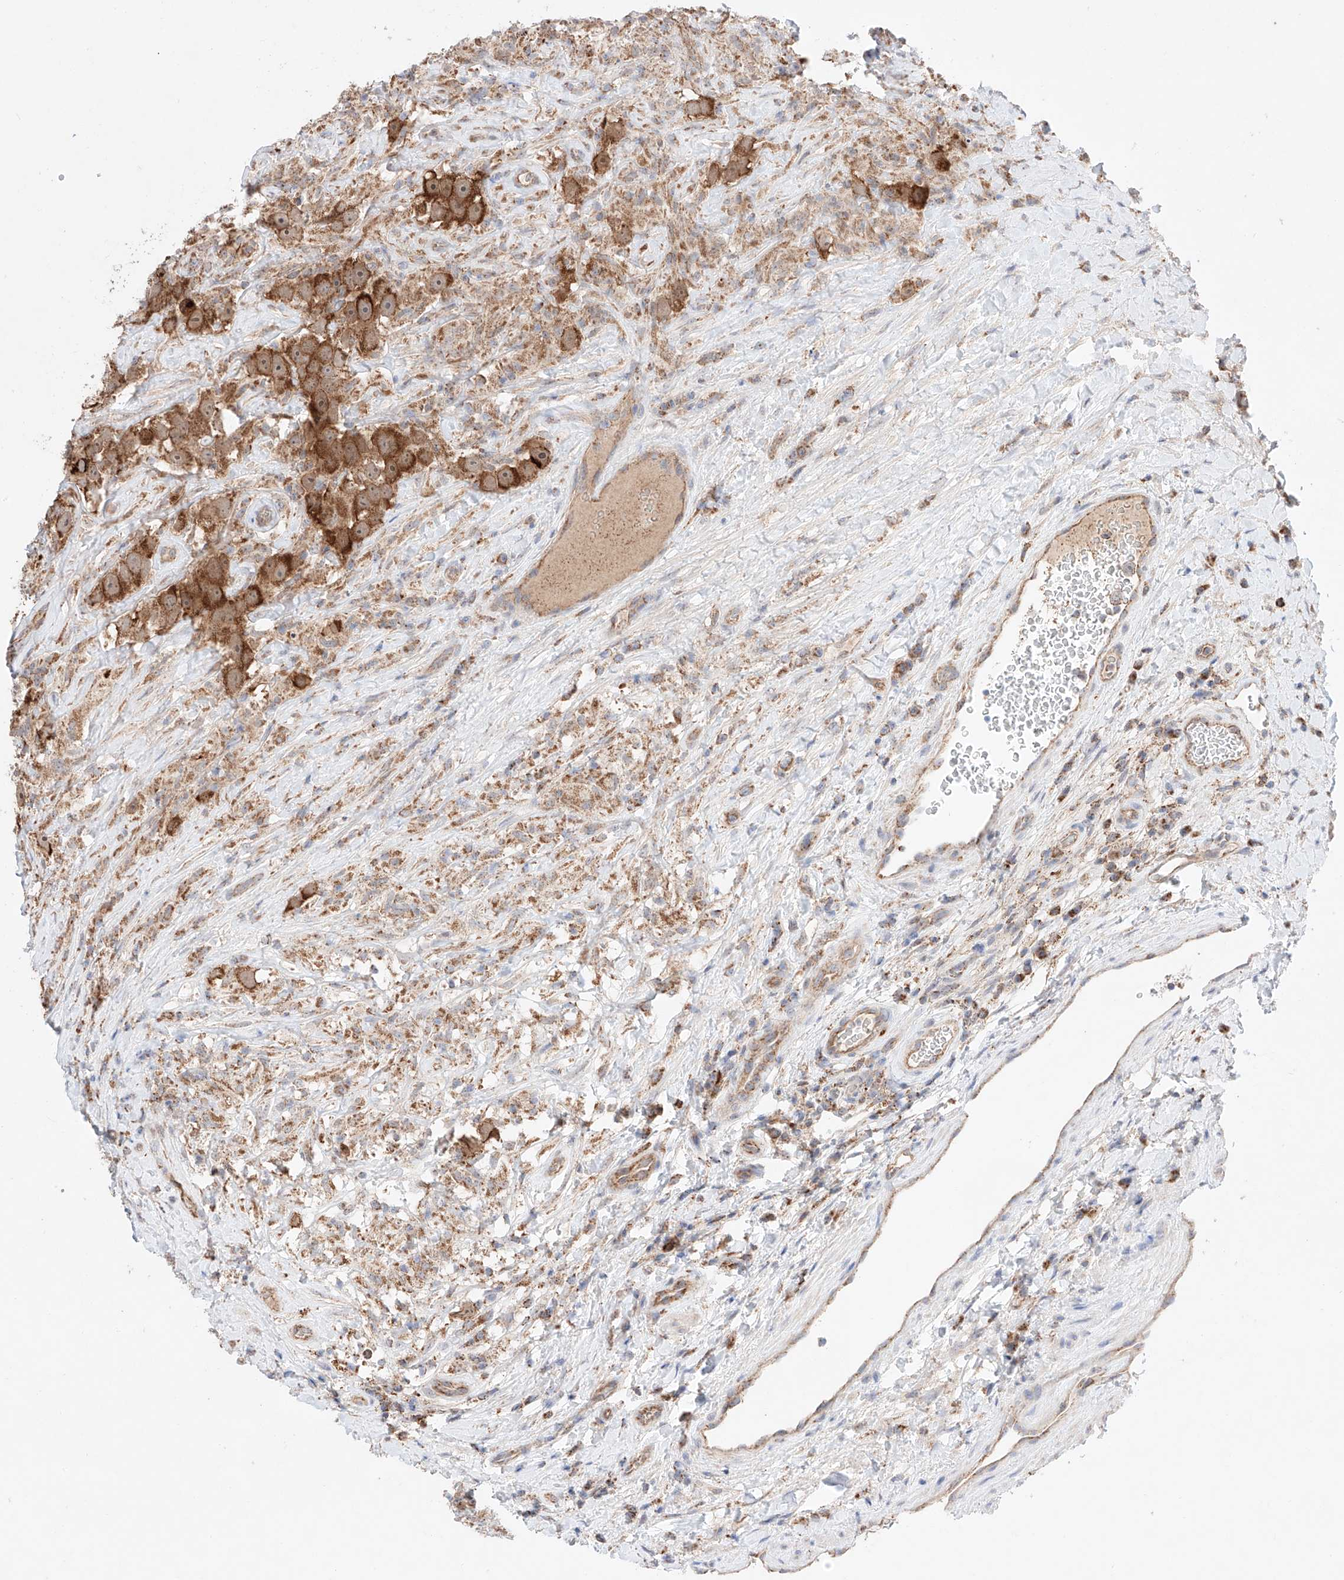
{"staining": {"intensity": "strong", "quantity": ">75%", "location": "cytoplasmic/membranous"}, "tissue": "testis cancer", "cell_type": "Tumor cells", "image_type": "cancer", "snomed": [{"axis": "morphology", "description": "Seminoma, NOS"}, {"axis": "topography", "description": "Testis"}], "caption": "A brown stain labels strong cytoplasmic/membranous staining of a protein in testis cancer tumor cells.", "gene": "KTI12", "patient": {"sex": "male", "age": 49}}